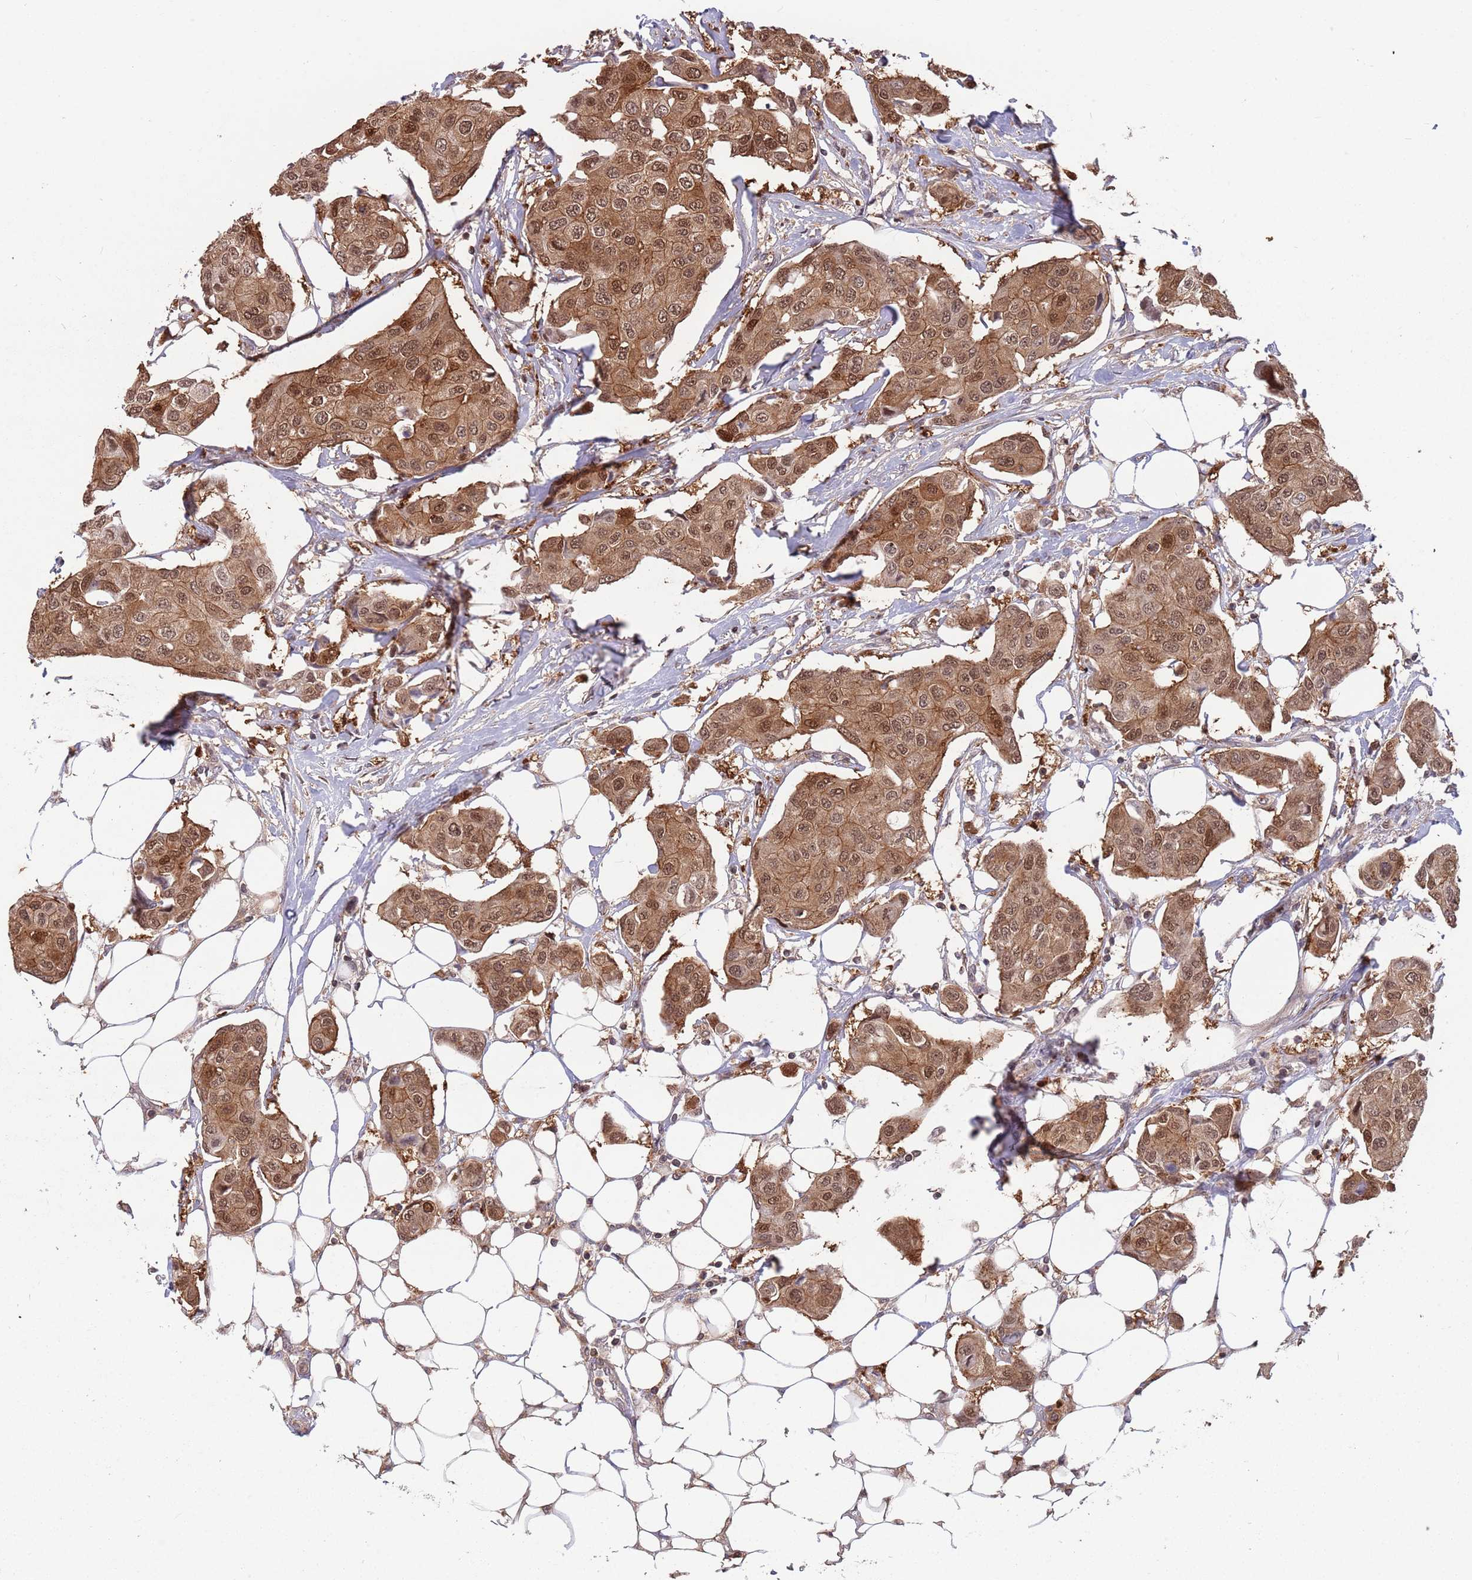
{"staining": {"intensity": "moderate", "quantity": ">75%", "location": "cytoplasmic/membranous,nuclear"}, "tissue": "breast cancer", "cell_type": "Tumor cells", "image_type": "cancer", "snomed": [{"axis": "morphology", "description": "Duct carcinoma"}, {"axis": "topography", "description": "Breast"}, {"axis": "topography", "description": "Lymph node"}], "caption": "Breast cancer stained for a protein demonstrates moderate cytoplasmic/membranous and nuclear positivity in tumor cells. The staining was performed using DAB to visualize the protein expression in brown, while the nuclei were stained in blue with hematoxylin (Magnification: 20x).", "gene": "SALL1", "patient": {"sex": "female", "age": 80}}